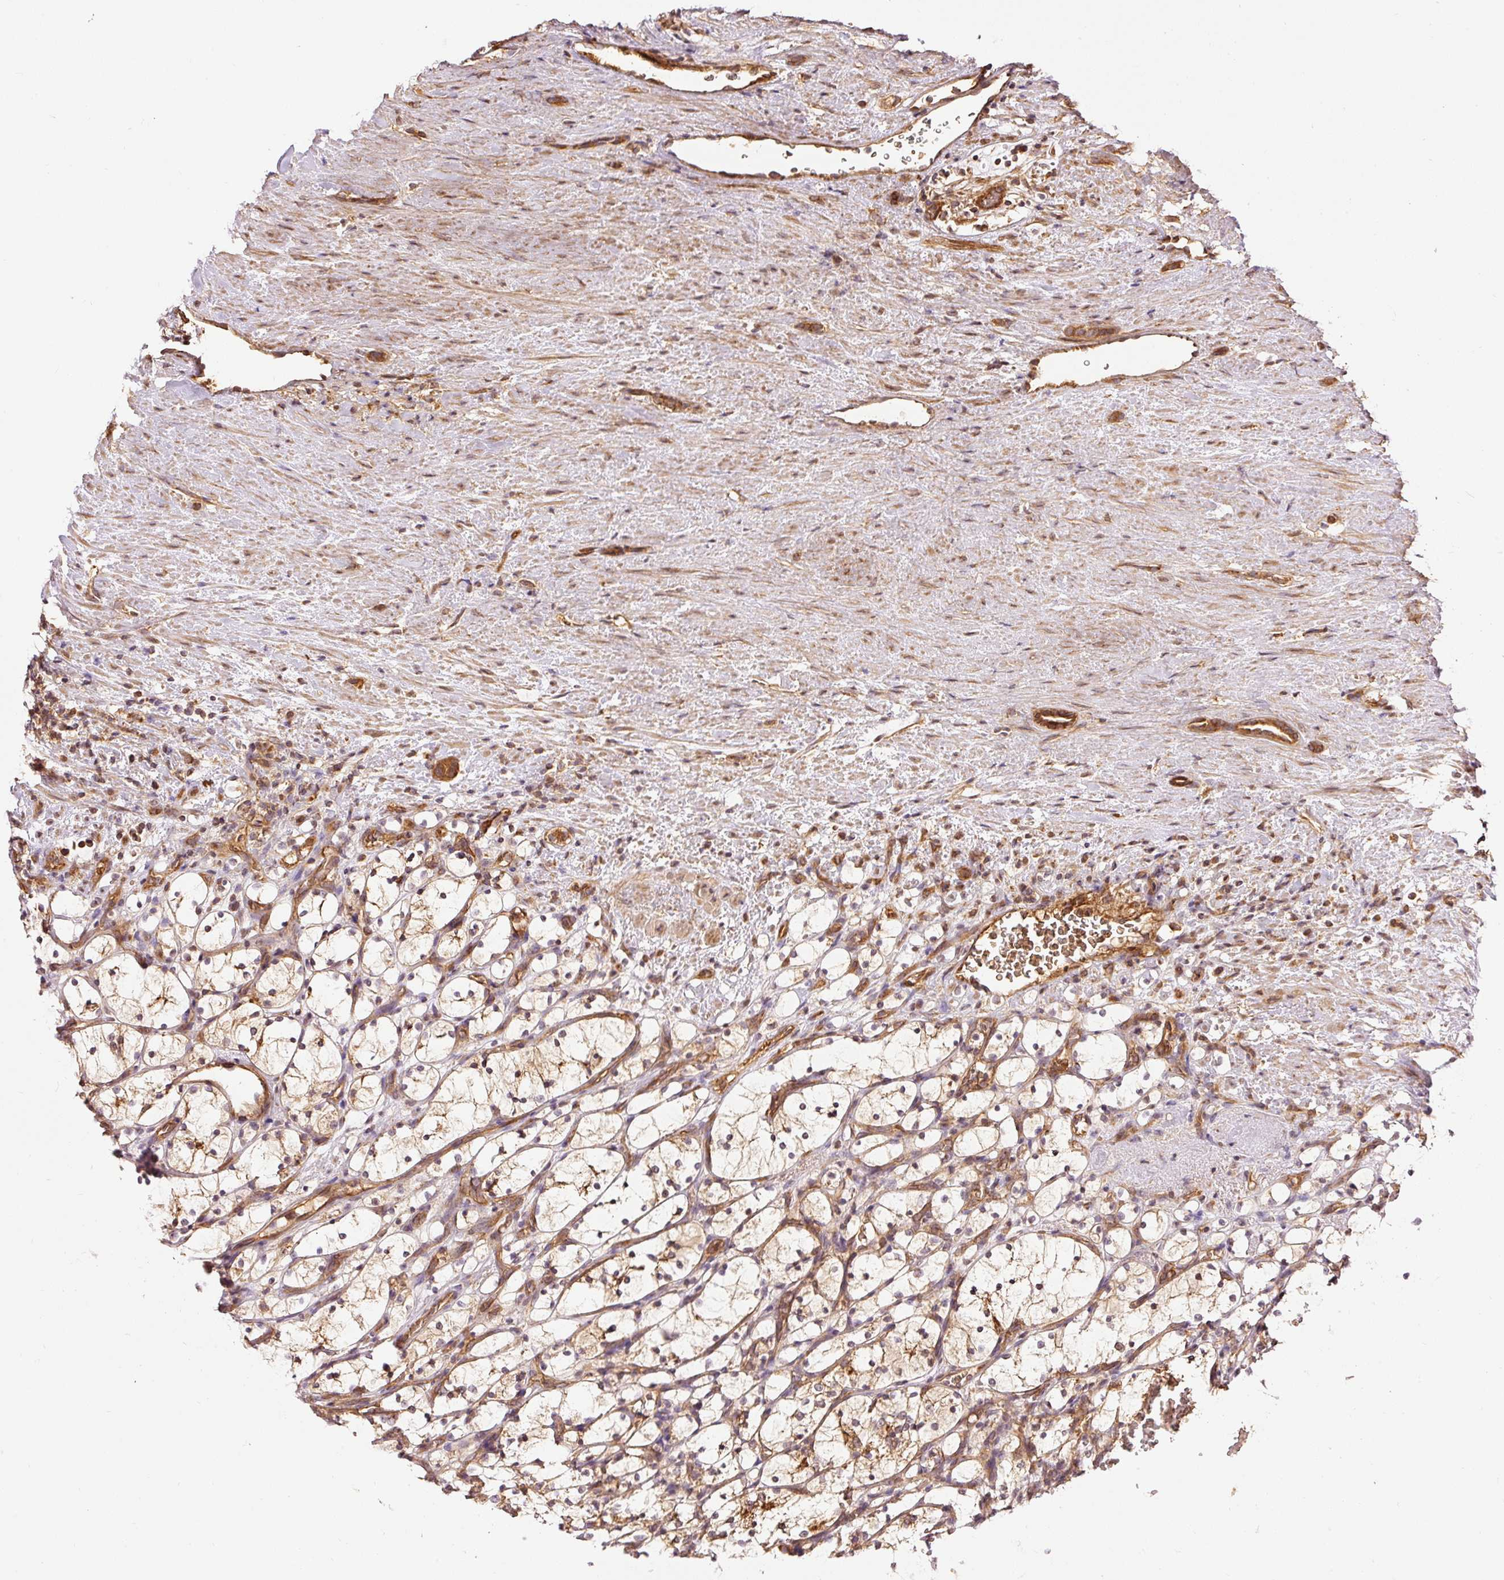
{"staining": {"intensity": "moderate", "quantity": "25%-75%", "location": "cytoplasmic/membranous"}, "tissue": "renal cancer", "cell_type": "Tumor cells", "image_type": "cancer", "snomed": [{"axis": "morphology", "description": "Adenocarcinoma, NOS"}, {"axis": "topography", "description": "Kidney"}], "caption": "DAB immunohistochemical staining of renal cancer (adenocarcinoma) displays moderate cytoplasmic/membranous protein staining in about 25%-75% of tumor cells.", "gene": "ADCY4", "patient": {"sex": "female", "age": 69}}